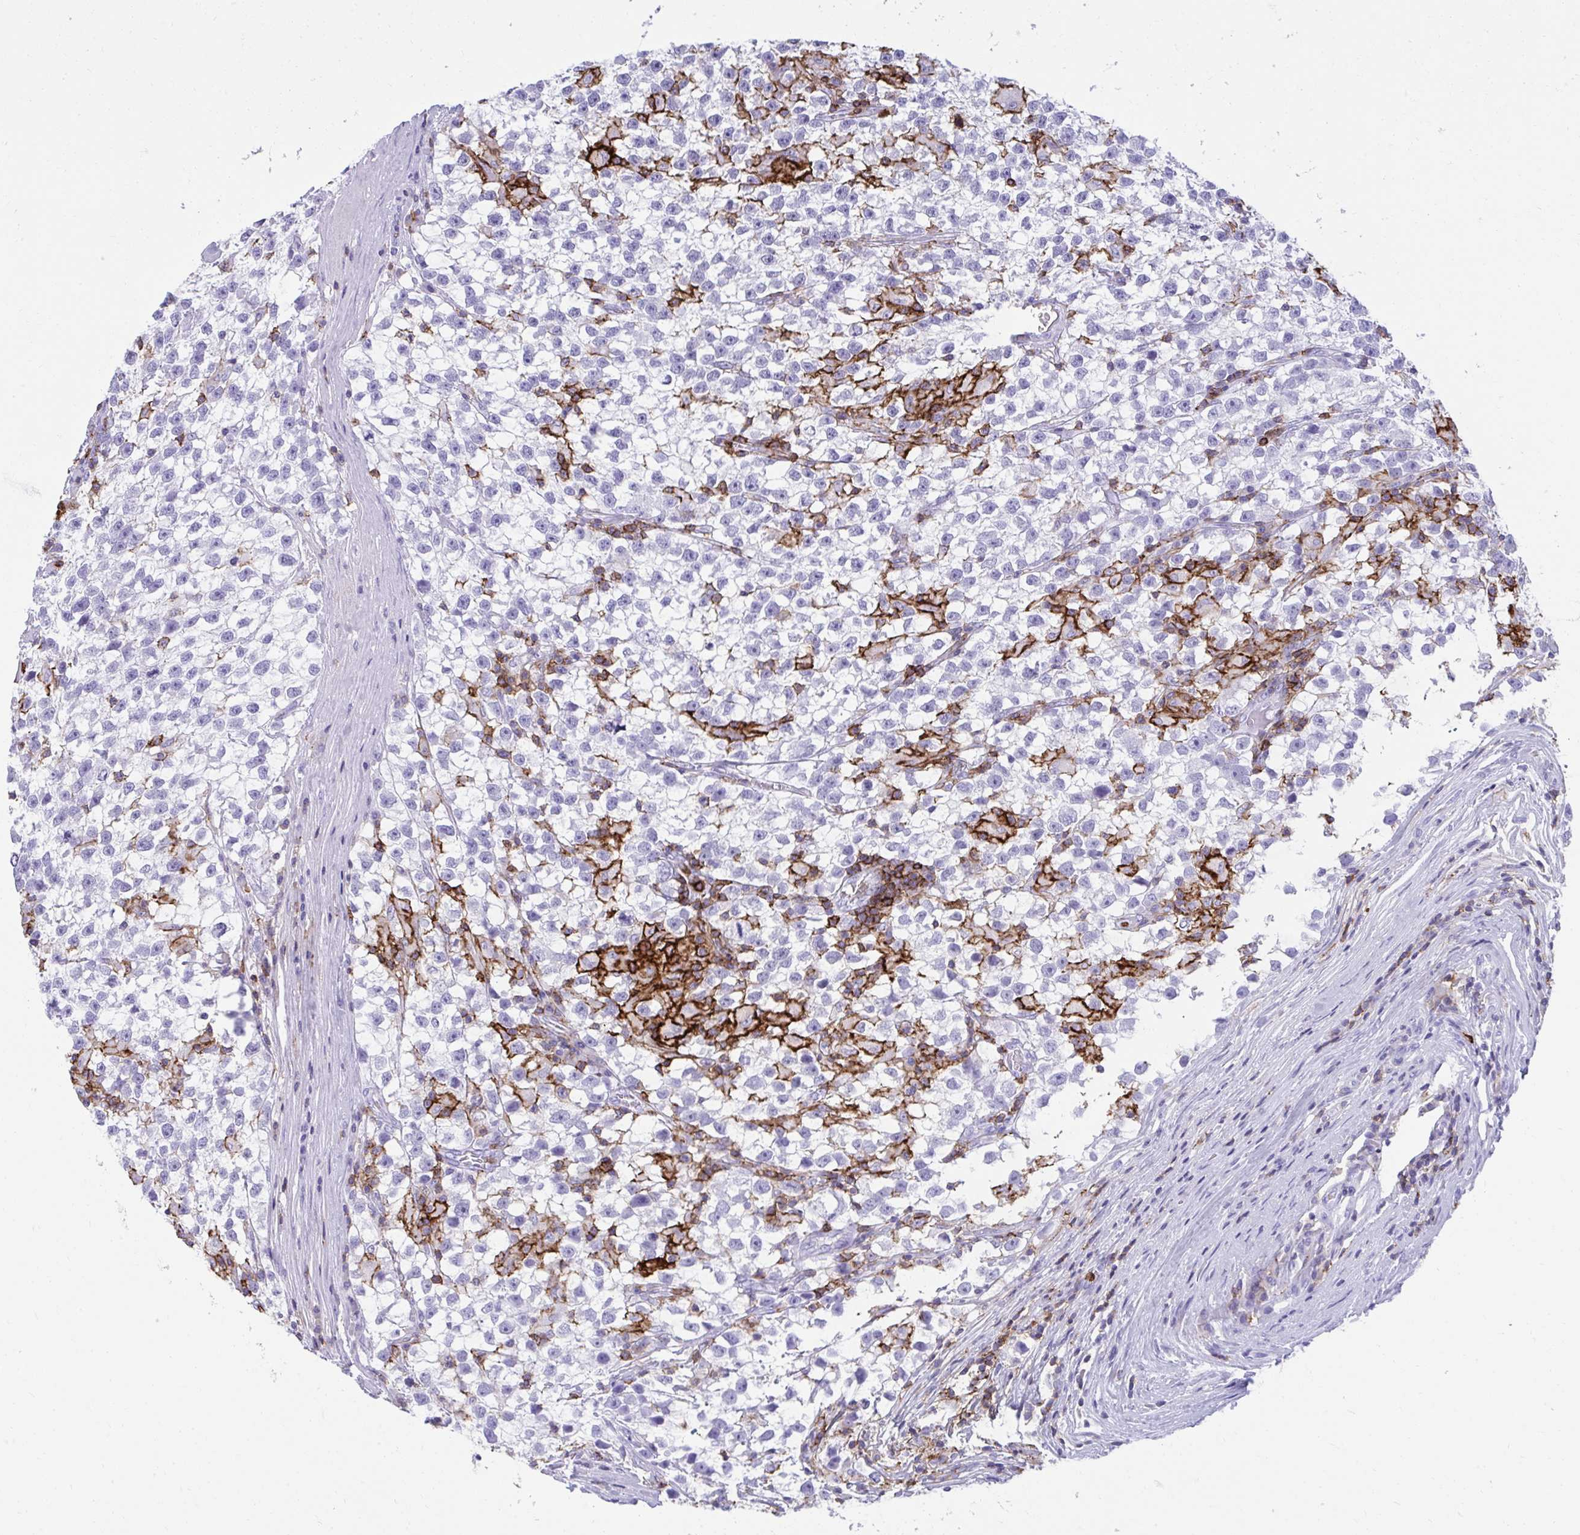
{"staining": {"intensity": "negative", "quantity": "none", "location": "none"}, "tissue": "testis cancer", "cell_type": "Tumor cells", "image_type": "cancer", "snomed": [{"axis": "morphology", "description": "Seminoma, NOS"}, {"axis": "topography", "description": "Testis"}], "caption": "Tumor cells are negative for brown protein staining in testis seminoma.", "gene": "SPN", "patient": {"sex": "male", "age": 31}}